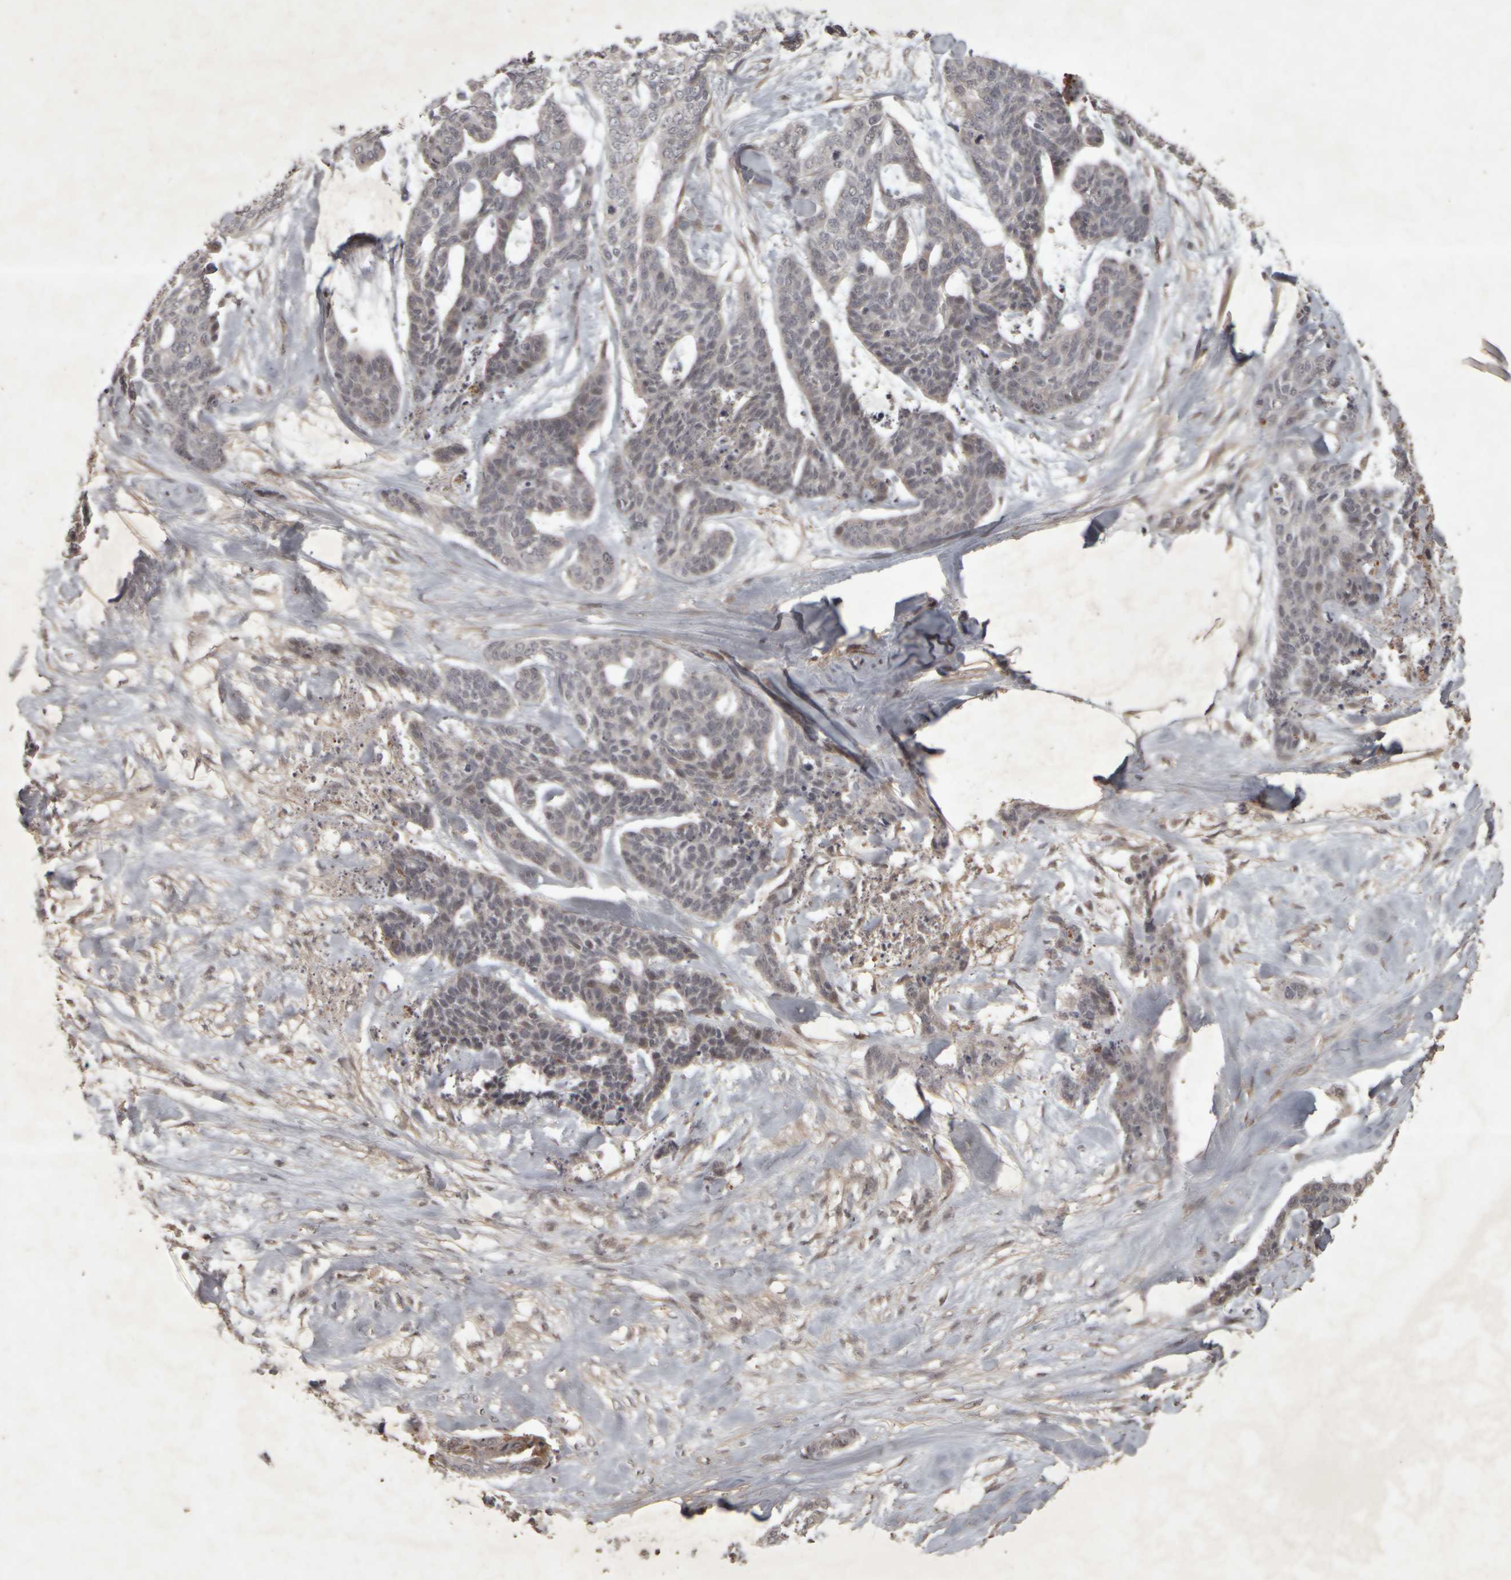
{"staining": {"intensity": "negative", "quantity": "none", "location": "none"}, "tissue": "skin cancer", "cell_type": "Tumor cells", "image_type": "cancer", "snomed": [{"axis": "morphology", "description": "Basal cell carcinoma"}, {"axis": "topography", "description": "Skin"}], "caption": "Immunohistochemistry (IHC) image of skin basal cell carcinoma stained for a protein (brown), which demonstrates no positivity in tumor cells.", "gene": "ACO1", "patient": {"sex": "female", "age": 64}}